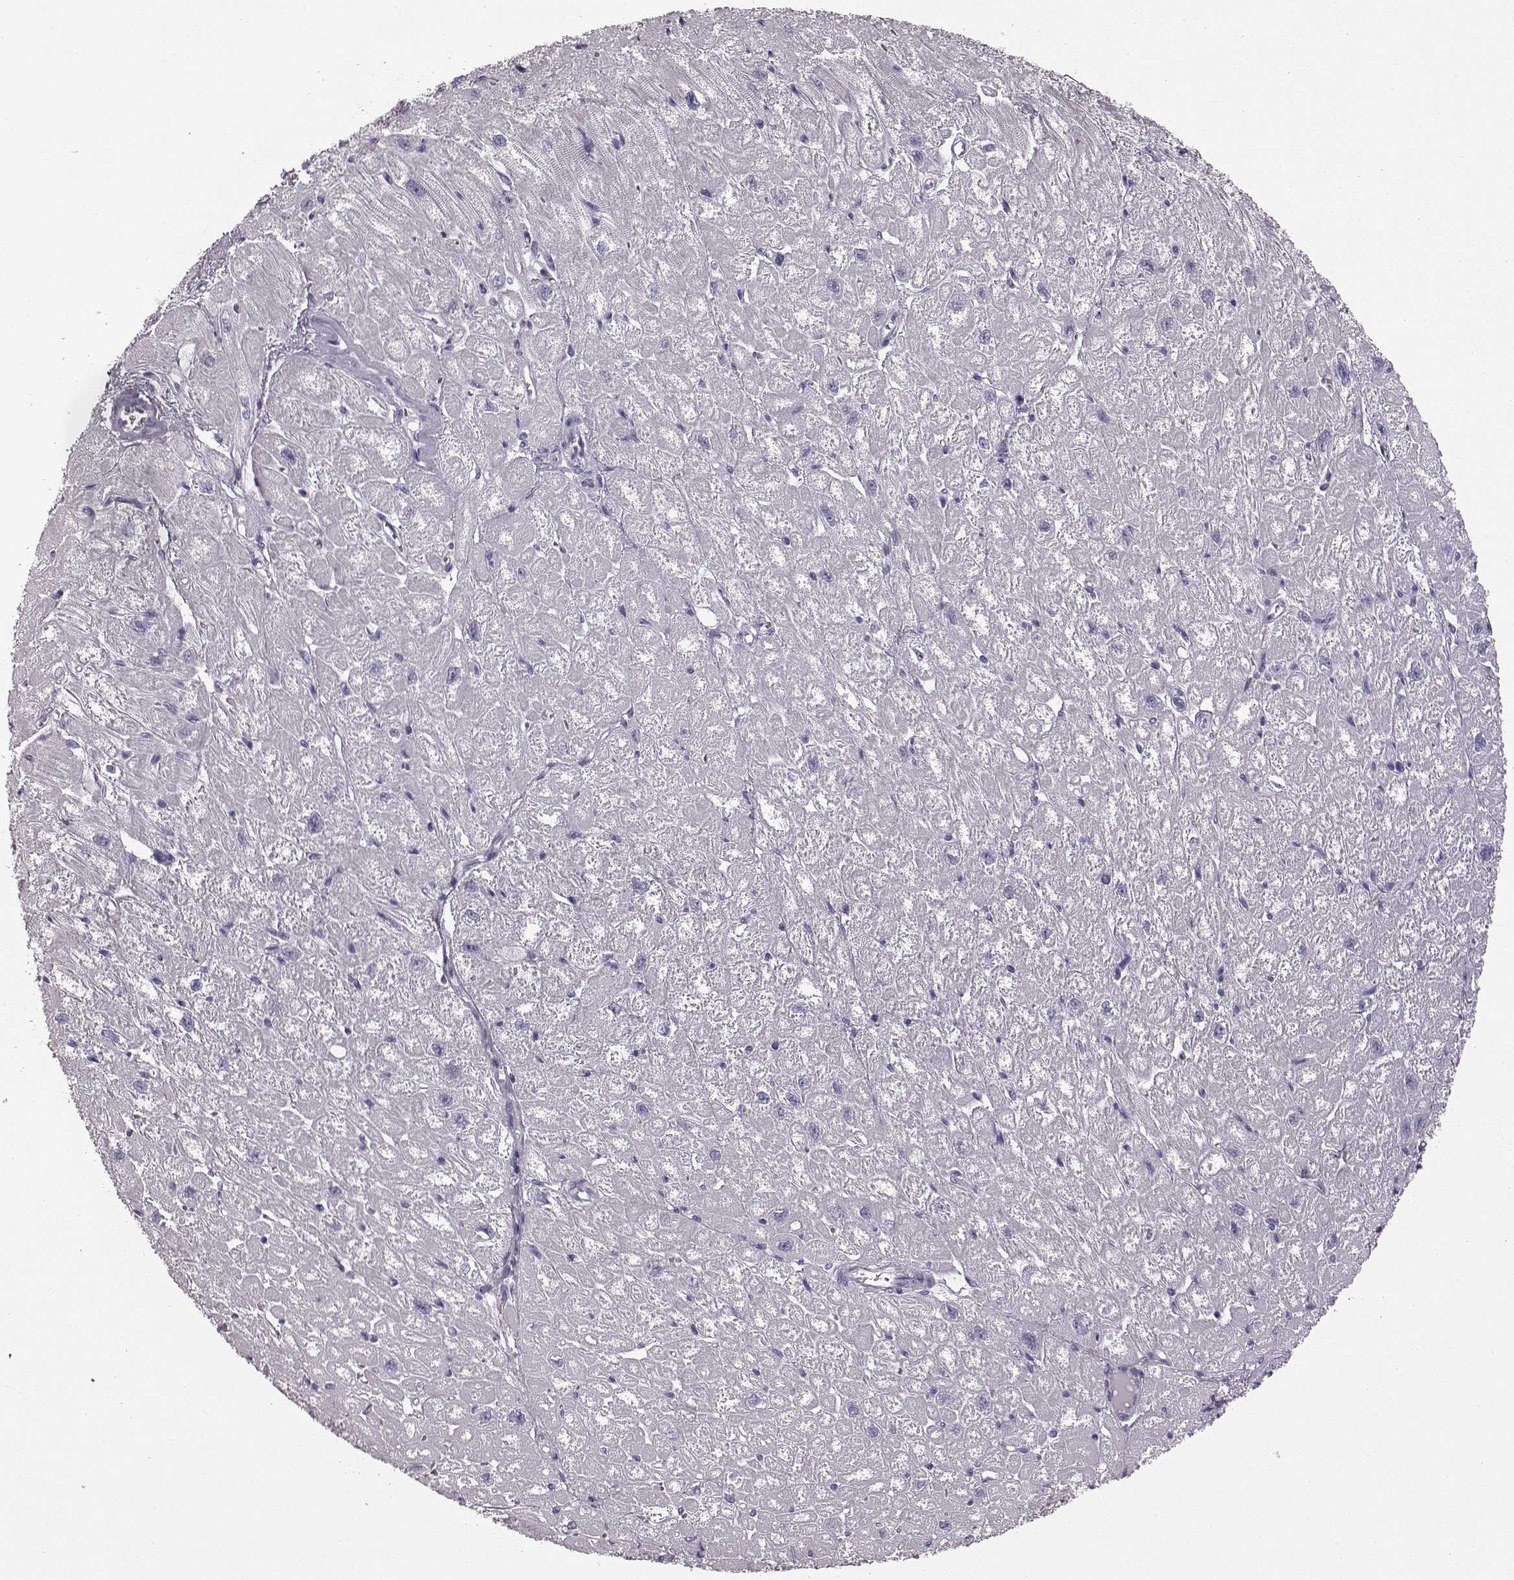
{"staining": {"intensity": "negative", "quantity": "none", "location": "none"}, "tissue": "heart muscle", "cell_type": "Cardiomyocytes", "image_type": "normal", "snomed": [{"axis": "morphology", "description": "Normal tissue, NOS"}, {"axis": "topography", "description": "Heart"}], "caption": "Normal heart muscle was stained to show a protein in brown. There is no significant staining in cardiomyocytes.", "gene": "AIPL1", "patient": {"sex": "male", "age": 61}}